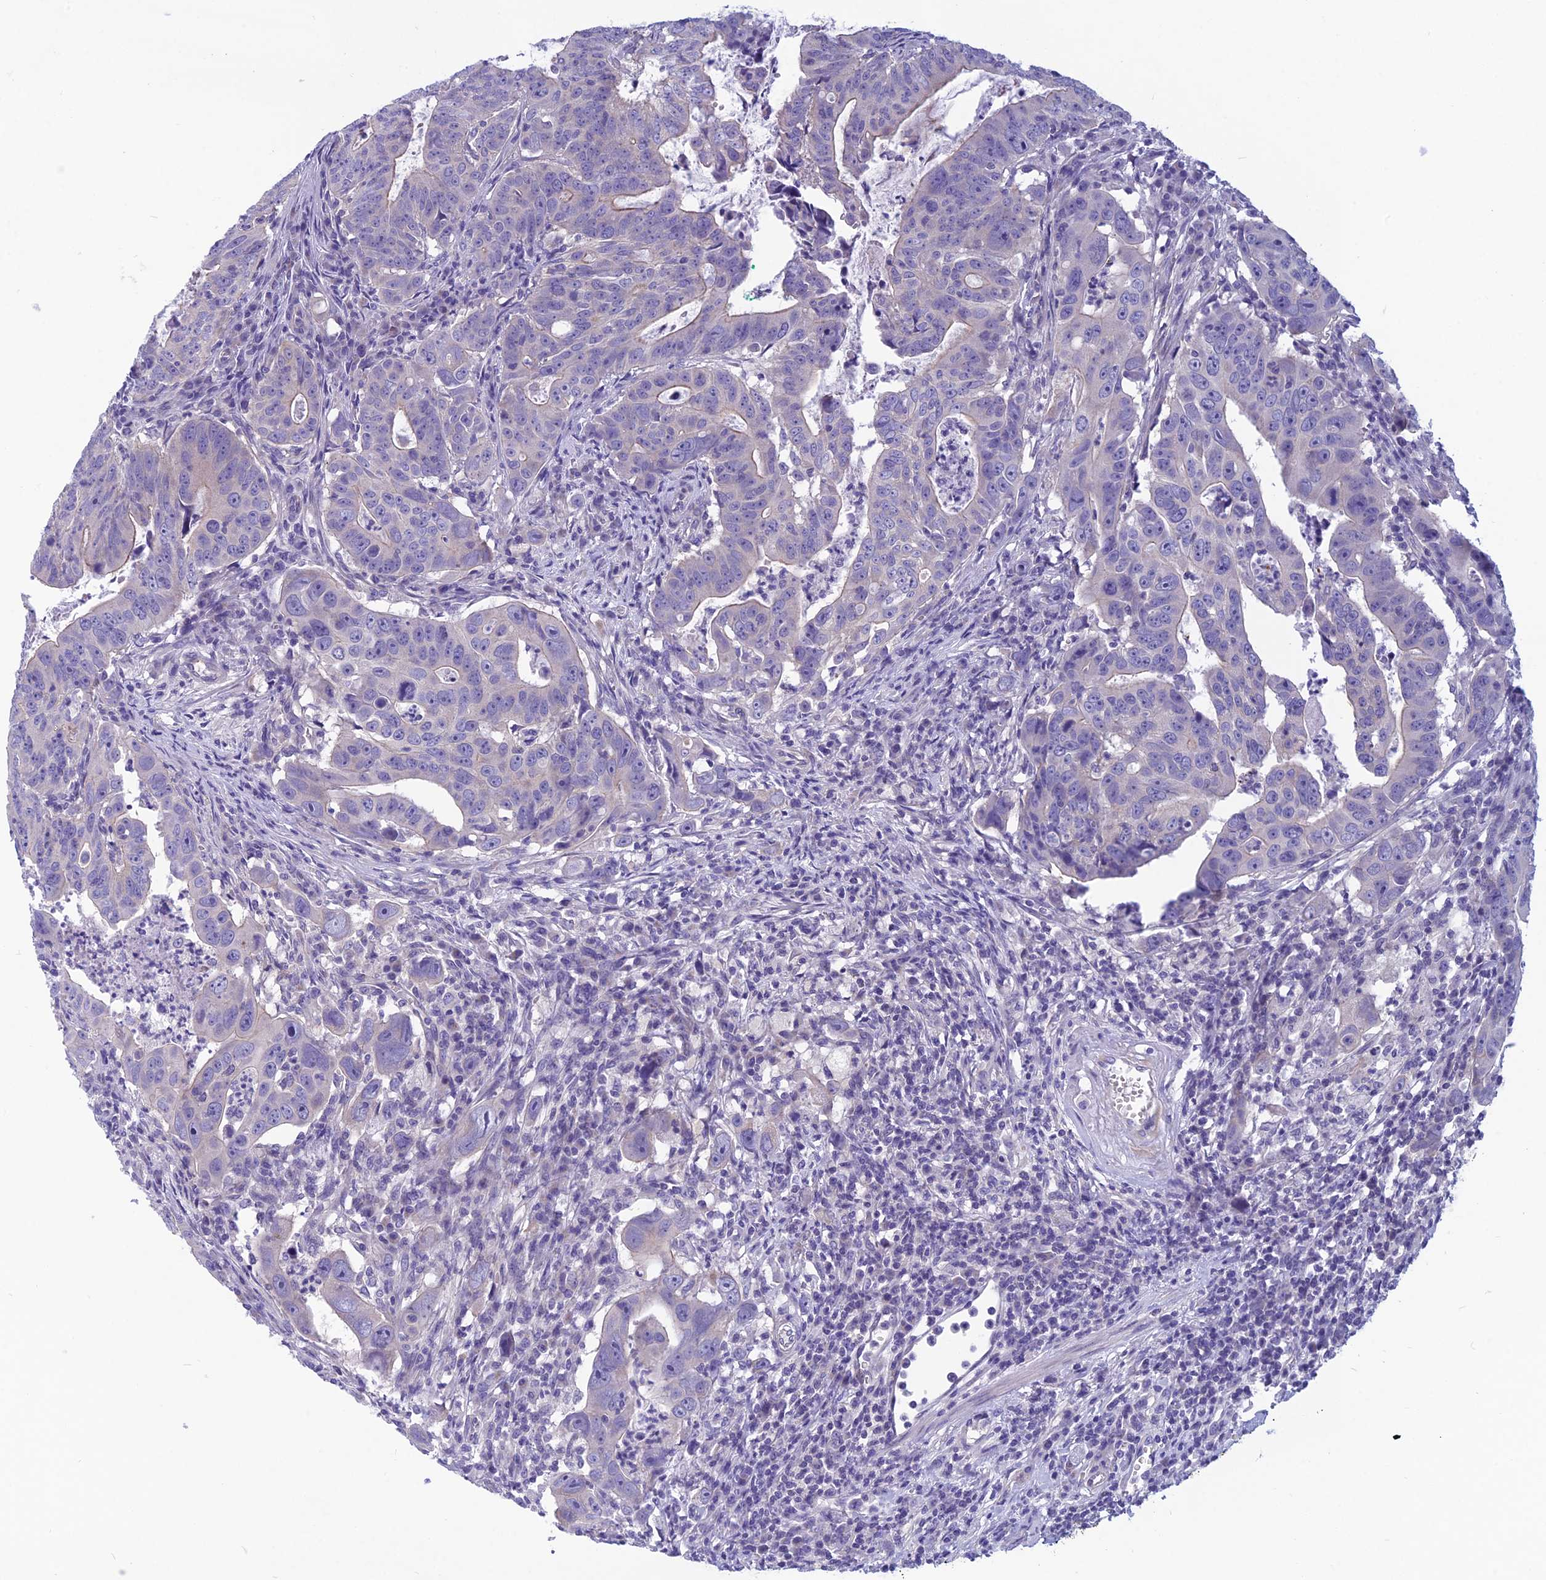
{"staining": {"intensity": "negative", "quantity": "none", "location": "none"}, "tissue": "colorectal cancer", "cell_type": "Tumor cells", "image_type": "cancer", "snomed": [{"axis": "morphology", "description": "Adenocarcinoma, NOS"}, {"axis": "topography", "description": "Rectum"}], "caption": "A micrograph of colorectal cancer (adenocarcinoma) stained for a protein displays no brown staining in tumor cells.", "gene": "RBM41", "patient": {"sex": "male", "age": 69}}